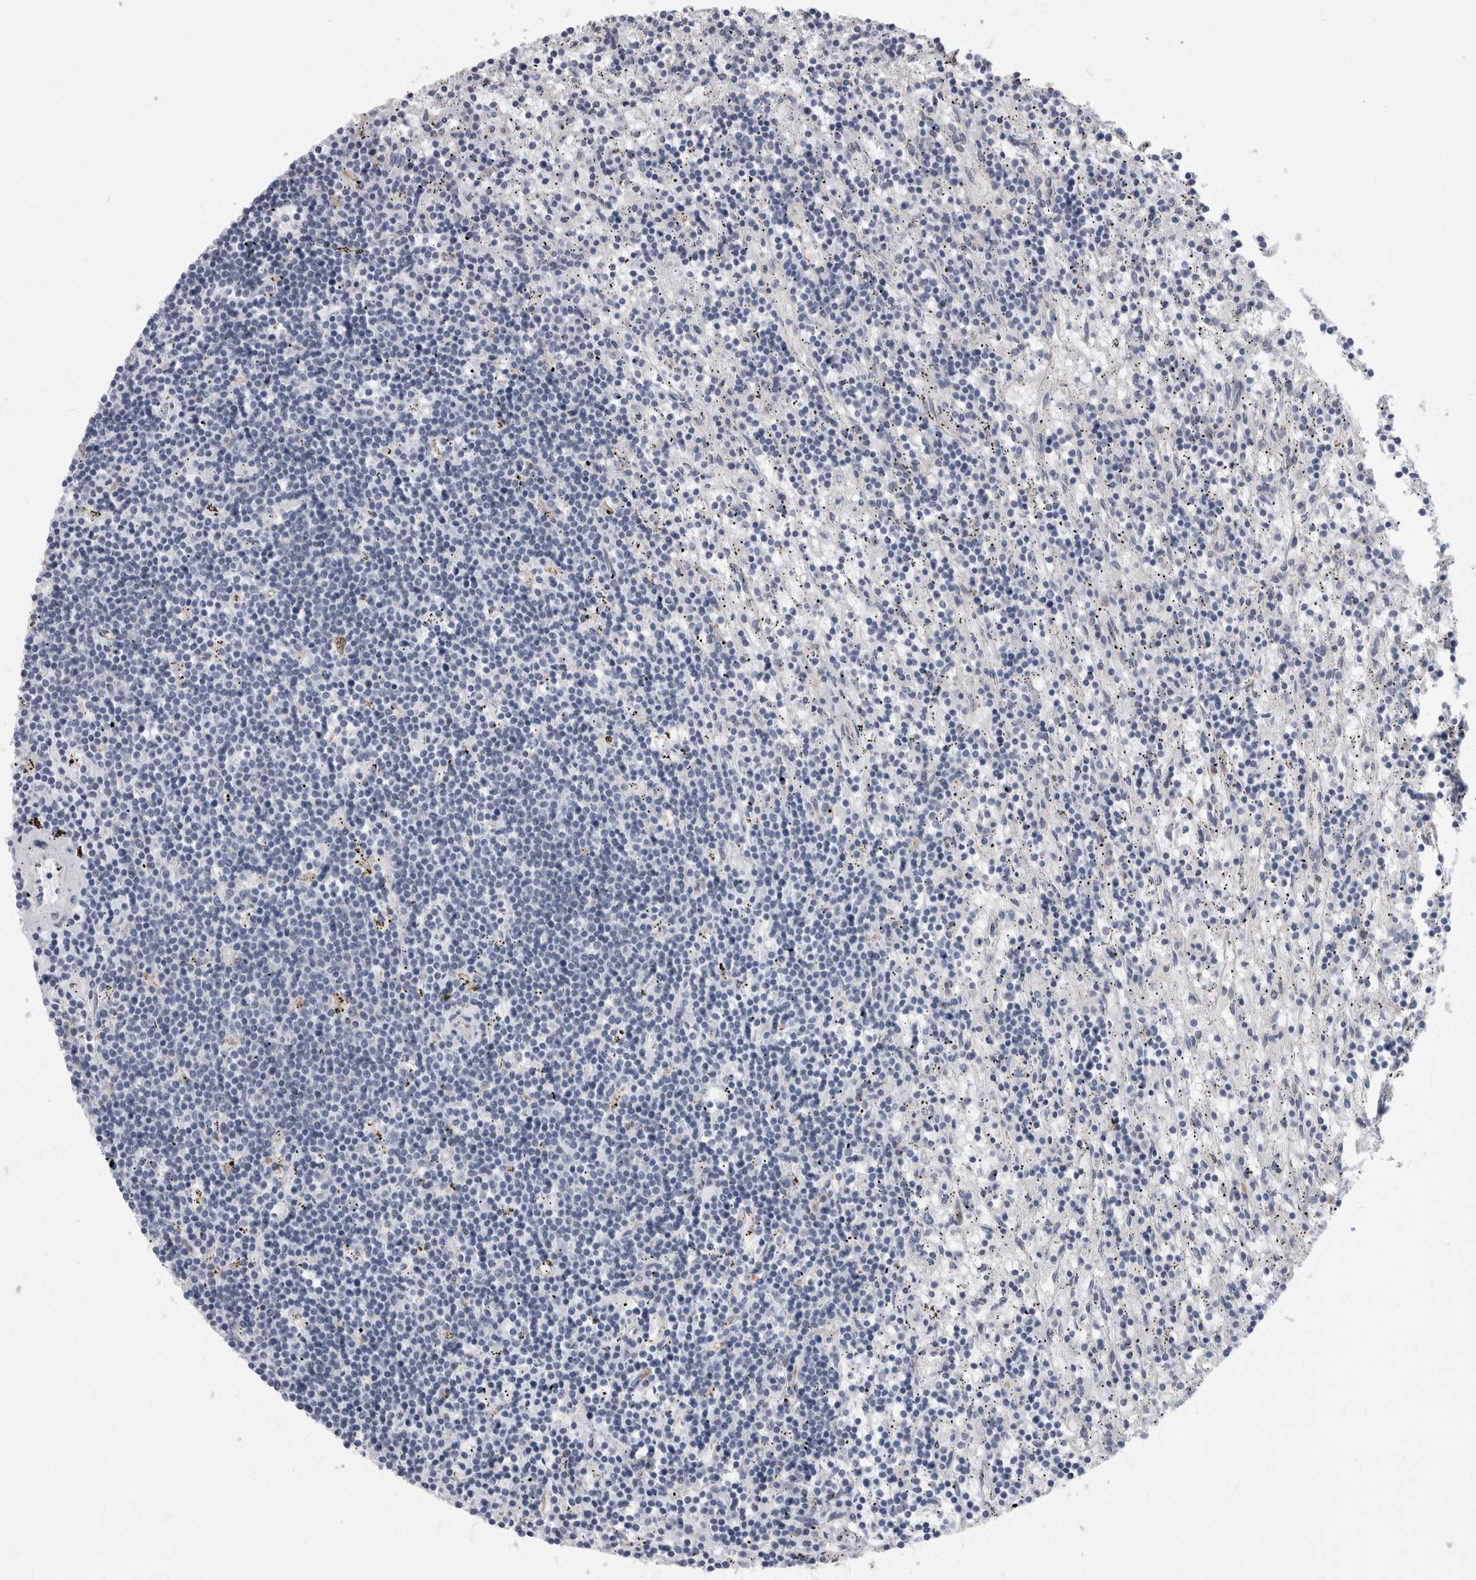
{"staining": {"intensity": "negative", "quantity": "none", "location": "none"}, "tissue": "lymphoma", "cell_type": "Tumor cells", "image_type": "cancer", "snomed": [{"axis": "morphology", "description": "Malignant lymphoma, non-Hodgkin's type, Low grade"}, {"axis": "topography", "description": "Spleen"}], "caption": "Immunohistochemistry histopathology image of neoplastic tissue: human lymphoma stained with DAB (3,3'-diaminobenzidine) shows no significant protein staining in tumor cells. Nuclei are stained in blue.", "gene": "FAM83H", "patient": {"sex": "male", "age": 76}}